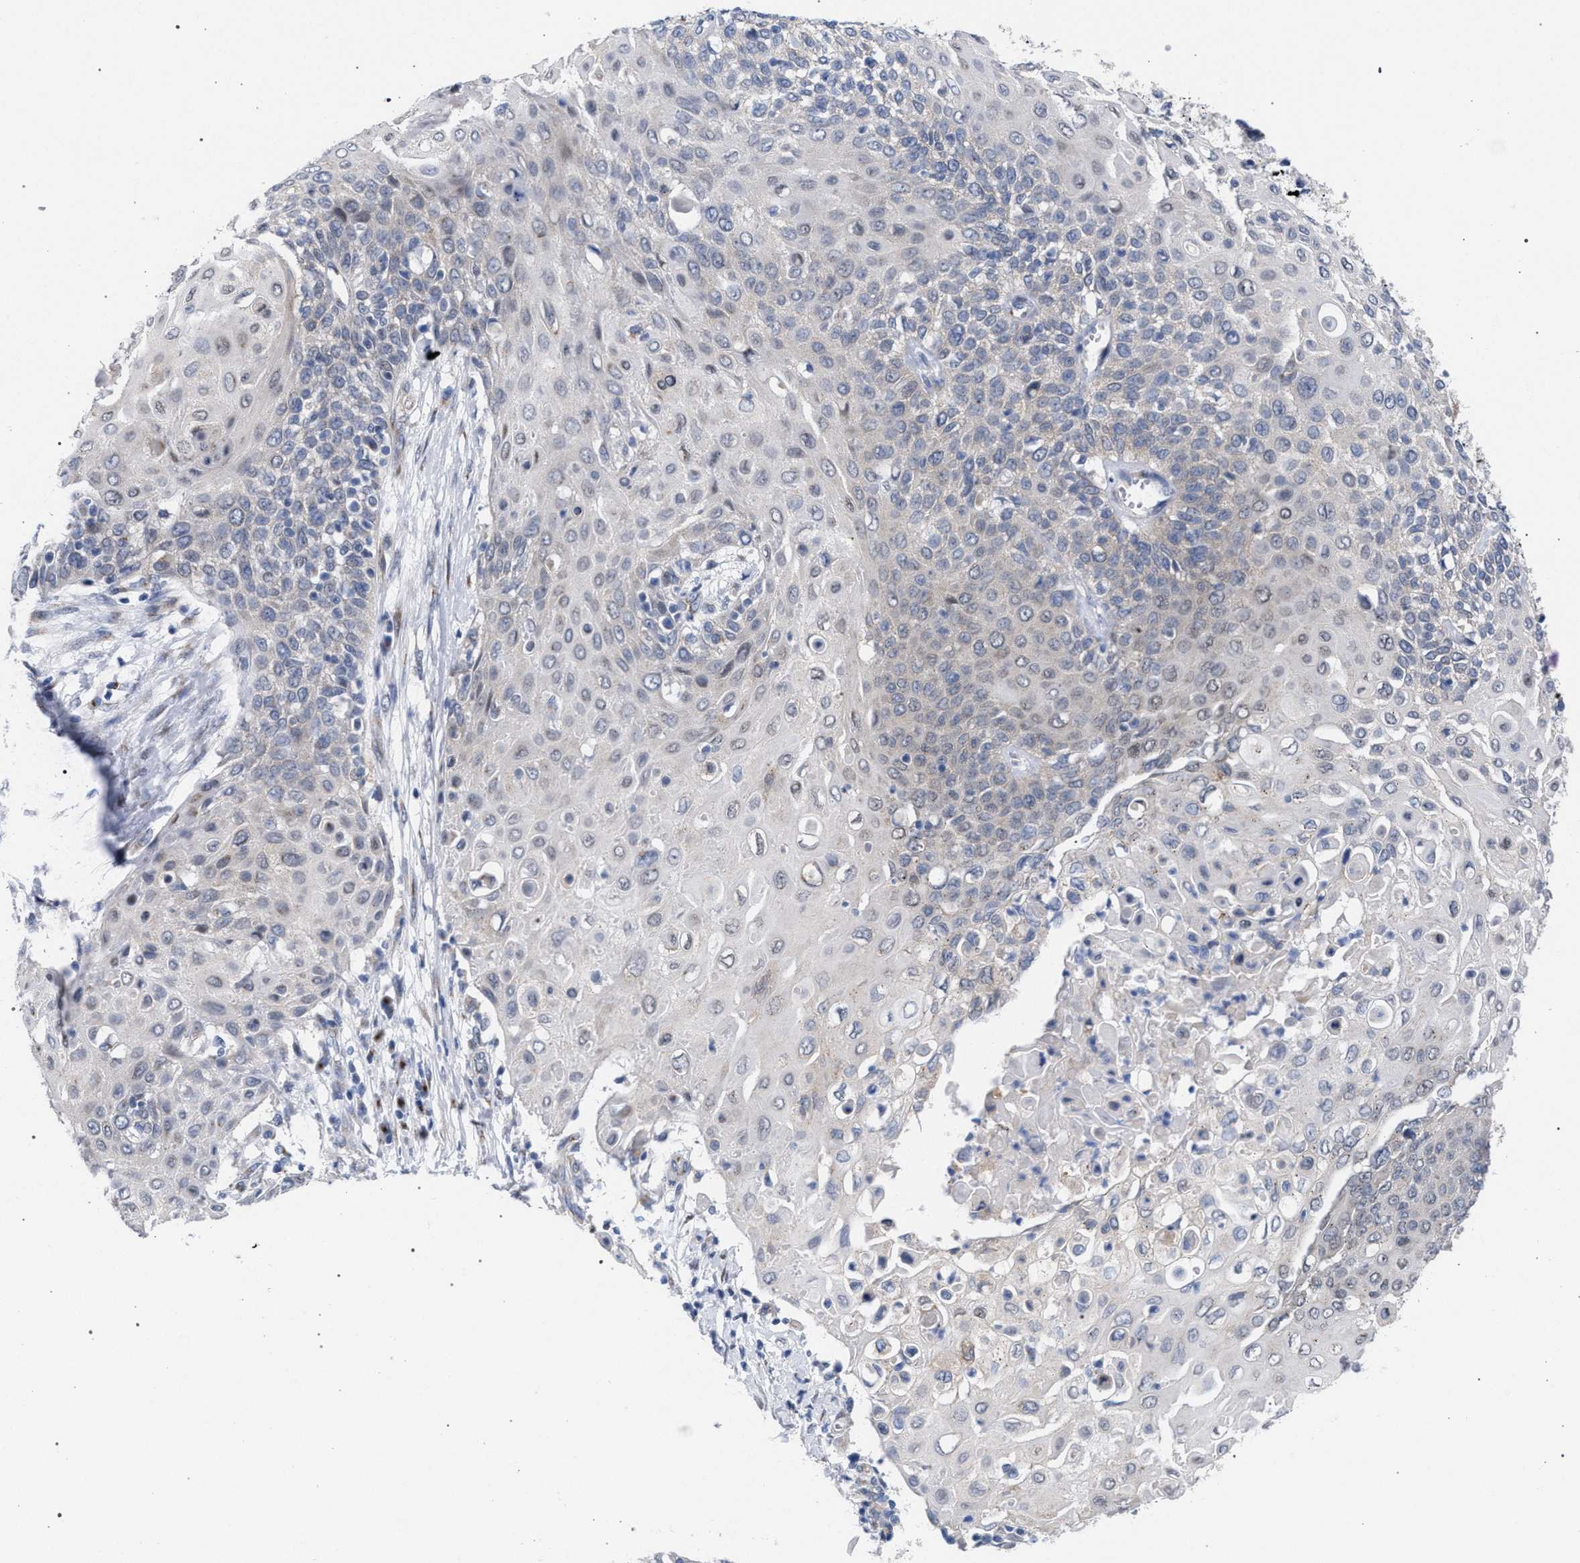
{"staining": {"intensity": "negative", "quantity": "none", "location": "none"}, "tissue": "cervical cancer", "cell_type": "Tumor cells", "image_type": "cancer", "snomed": [{"axis": "morphology", "description": "Squamous cell carcinoma, NOS"}, {"axis": "topography", "description": "Cervix"}], "caption": "Protein analysis of cervical cancer demonstrates no significant positivity in tumor cells.", "gene": "GOLGA2", "patient": {"sex": "female", "age": 39}}